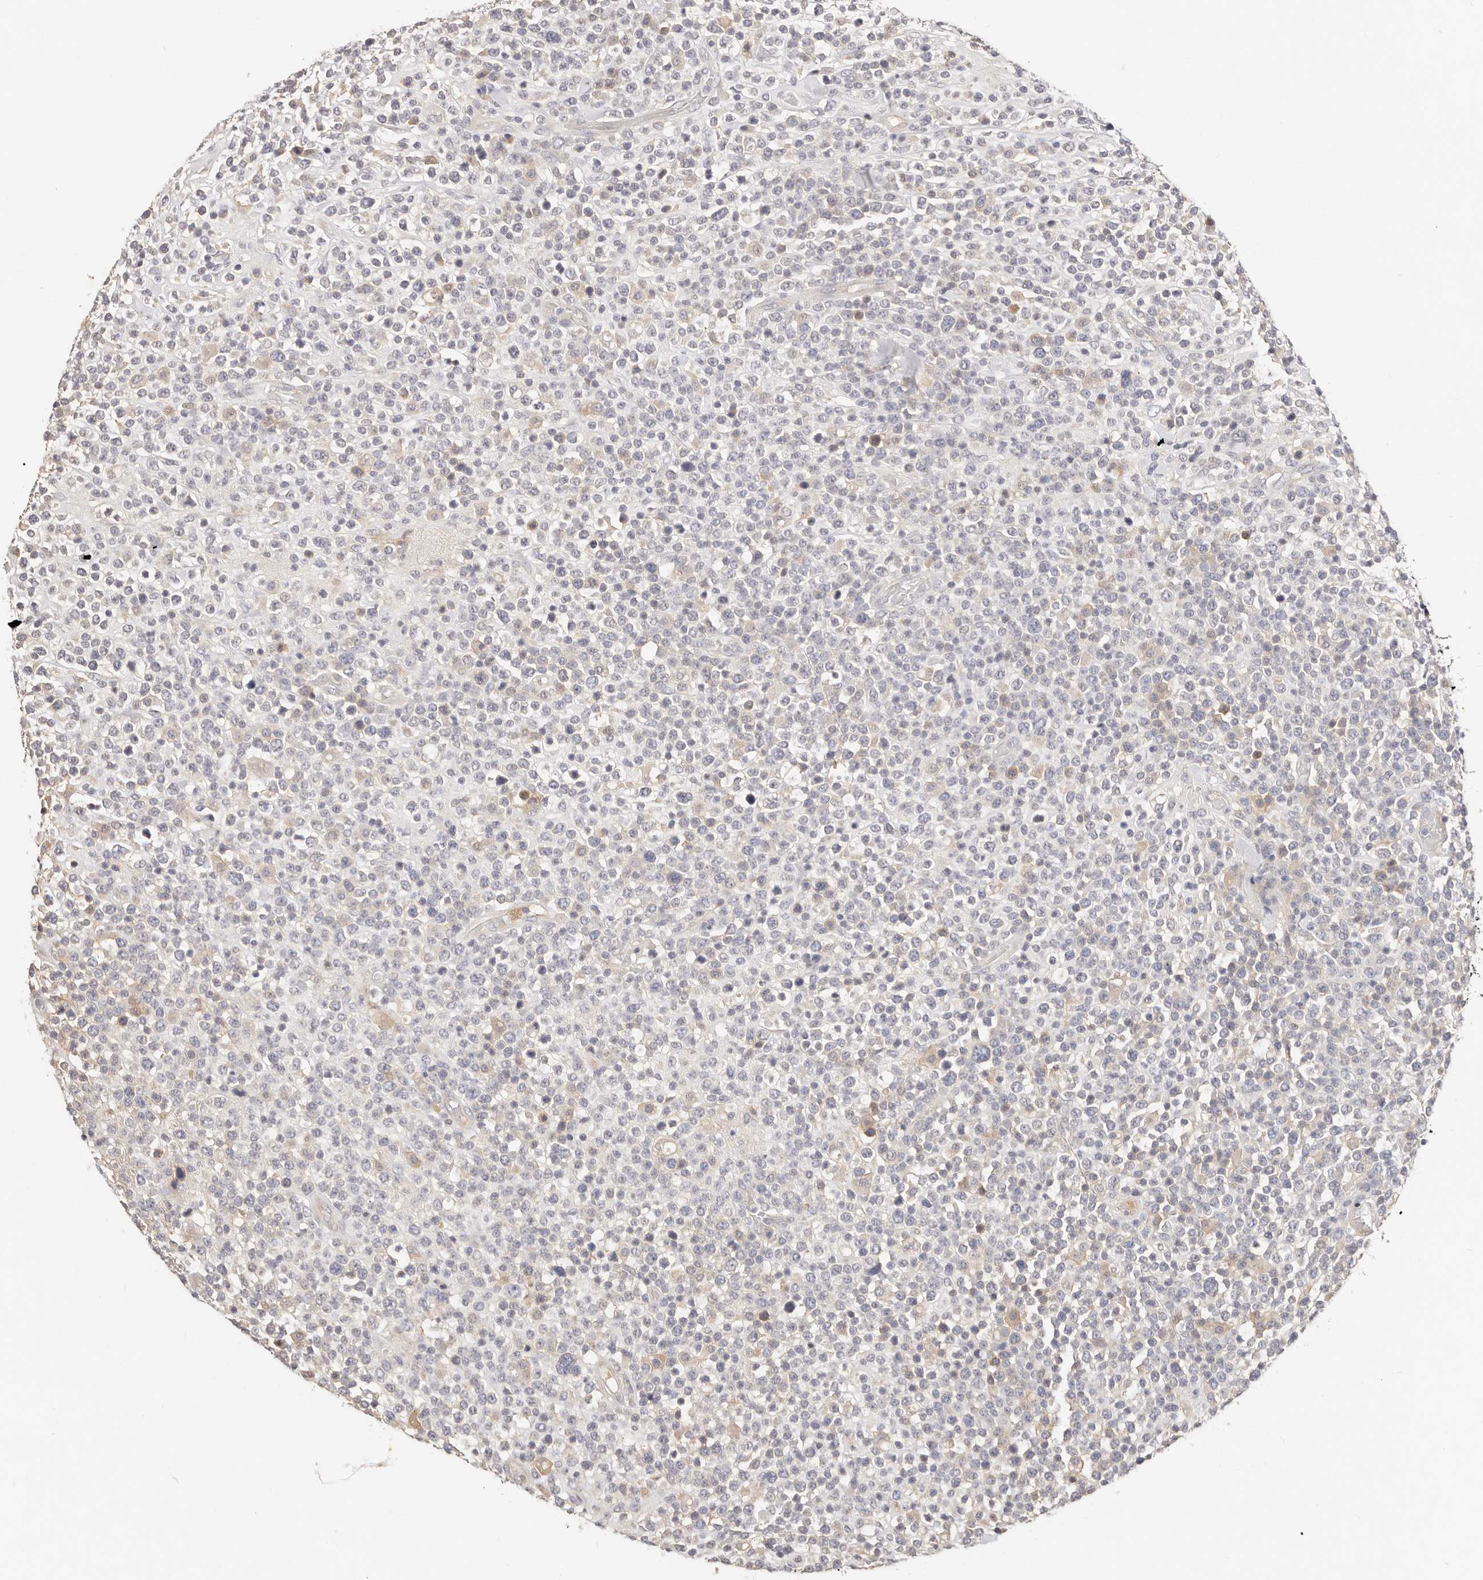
{"staining": {"intensity": "negative", "quantity": "none", "location": "none"}, "tissue": "lymphoma", "cell_type": "Tumor cells", "image_type": "cancer", "snomed": [{"axis": "morphology", "description": "Malignant lymphoma, non-Hodgkin's type, High grade"}, {"axis": "topography", "description": "Colon"}], "caption": "A high-resolution histopathology image shows immunohistochemistry staining of lymphoma, which shows no significant staining in tumor cells.", "gene": "CXADR", "patient": {"sex": "female", "age": 53}}